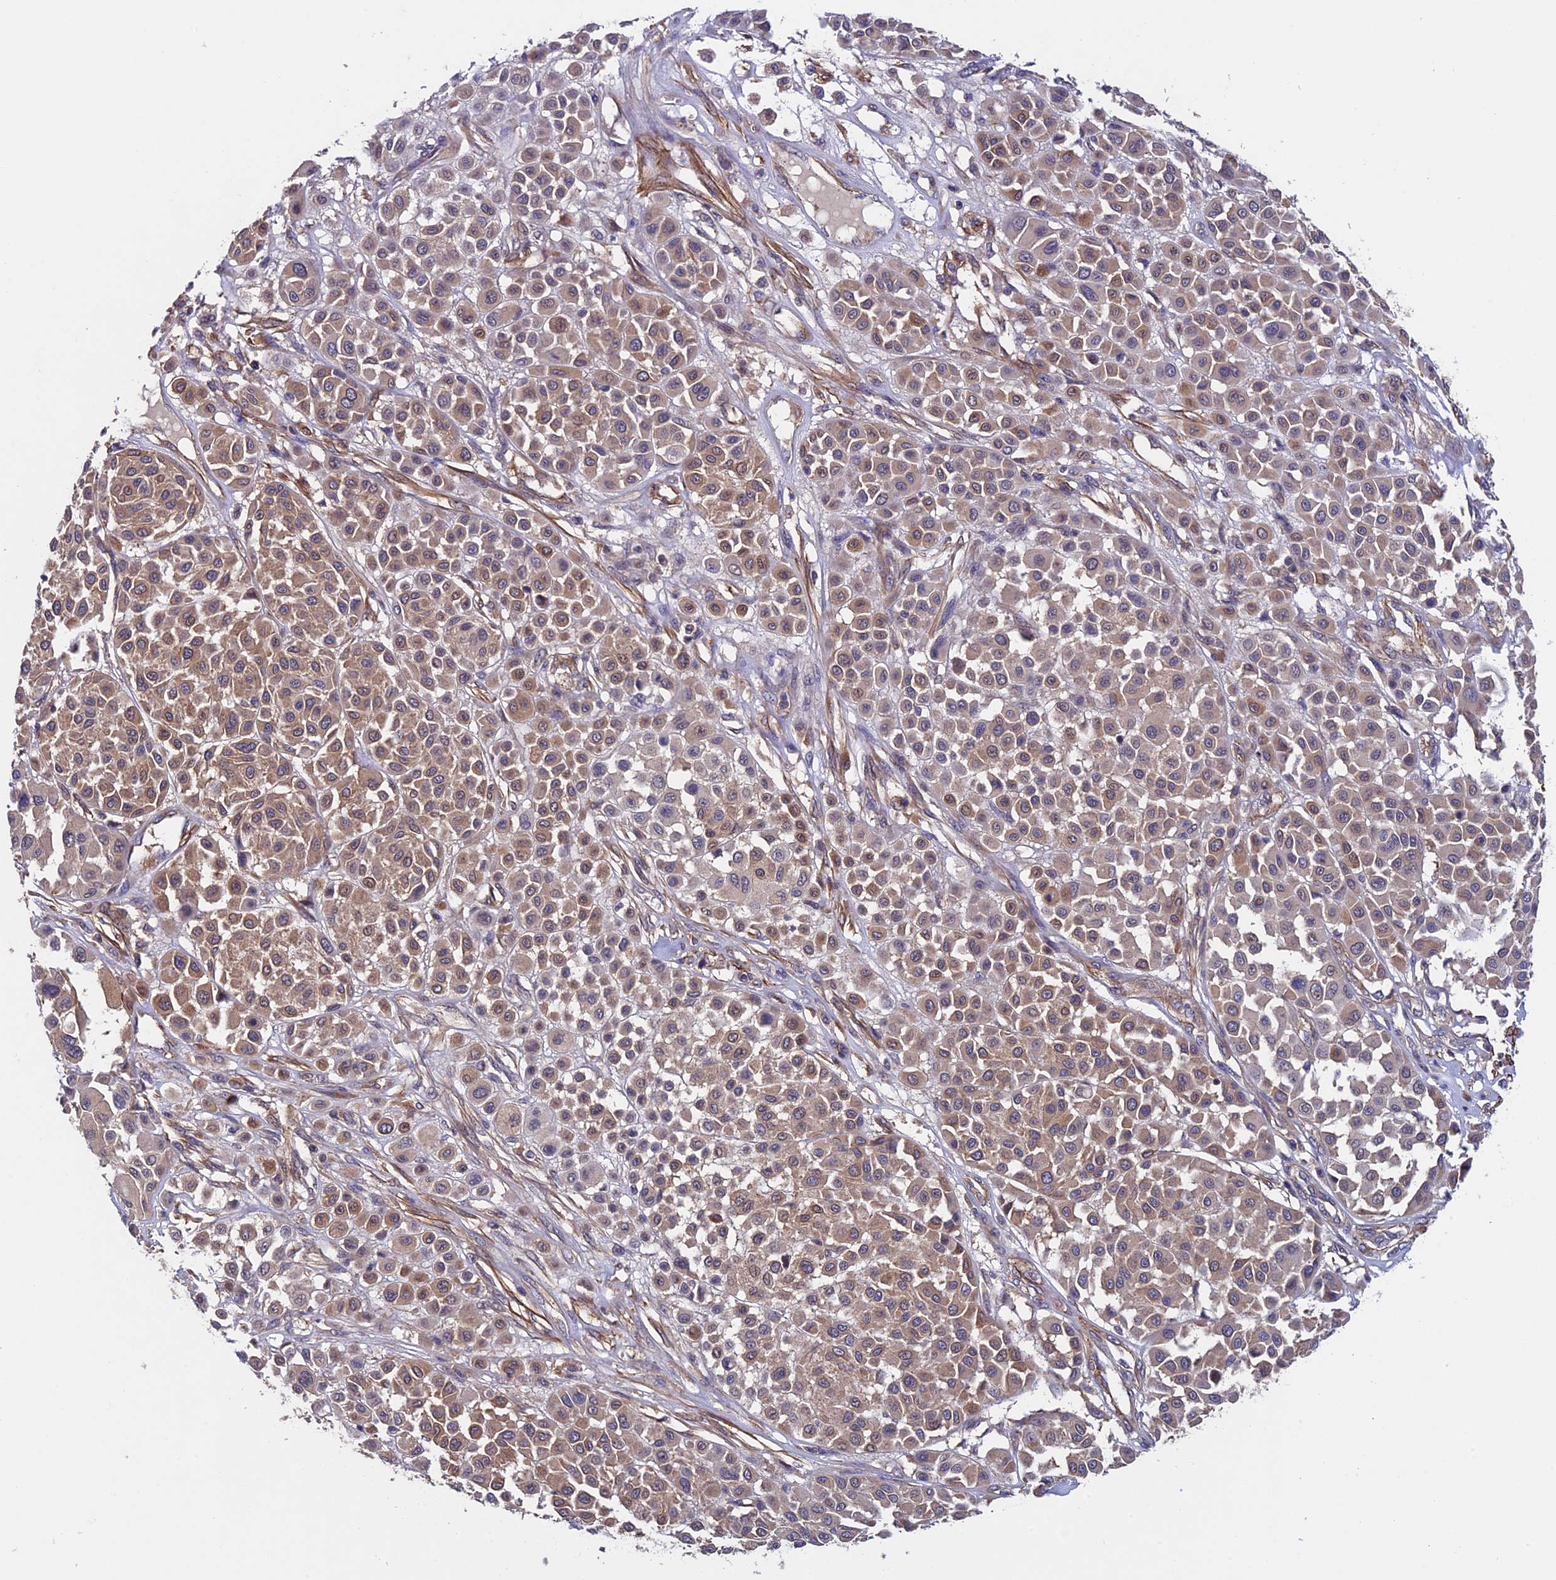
{"staining": {"intensity": "weak", "quantity": ">75%", "location": "cytoplasmic/membranous"}, "tissue": "melanoma", "cell_type": "Tumor cells", "image_type": "cancer", "snomed": [{"axis": "morphology", "description": "Malignant melanoma, Metastatic site"}, {"axis": "topography", "description": "Soft tissue"}], "caption": "Immunohistochemical staining of human melanoma shows weak cytoplasmic/membranous protein expression in about >75% of tumor cells. Nuclei are stained in blue.", "gene": "SLC9A5", "patient": {"sex": "male", "age": 41}}